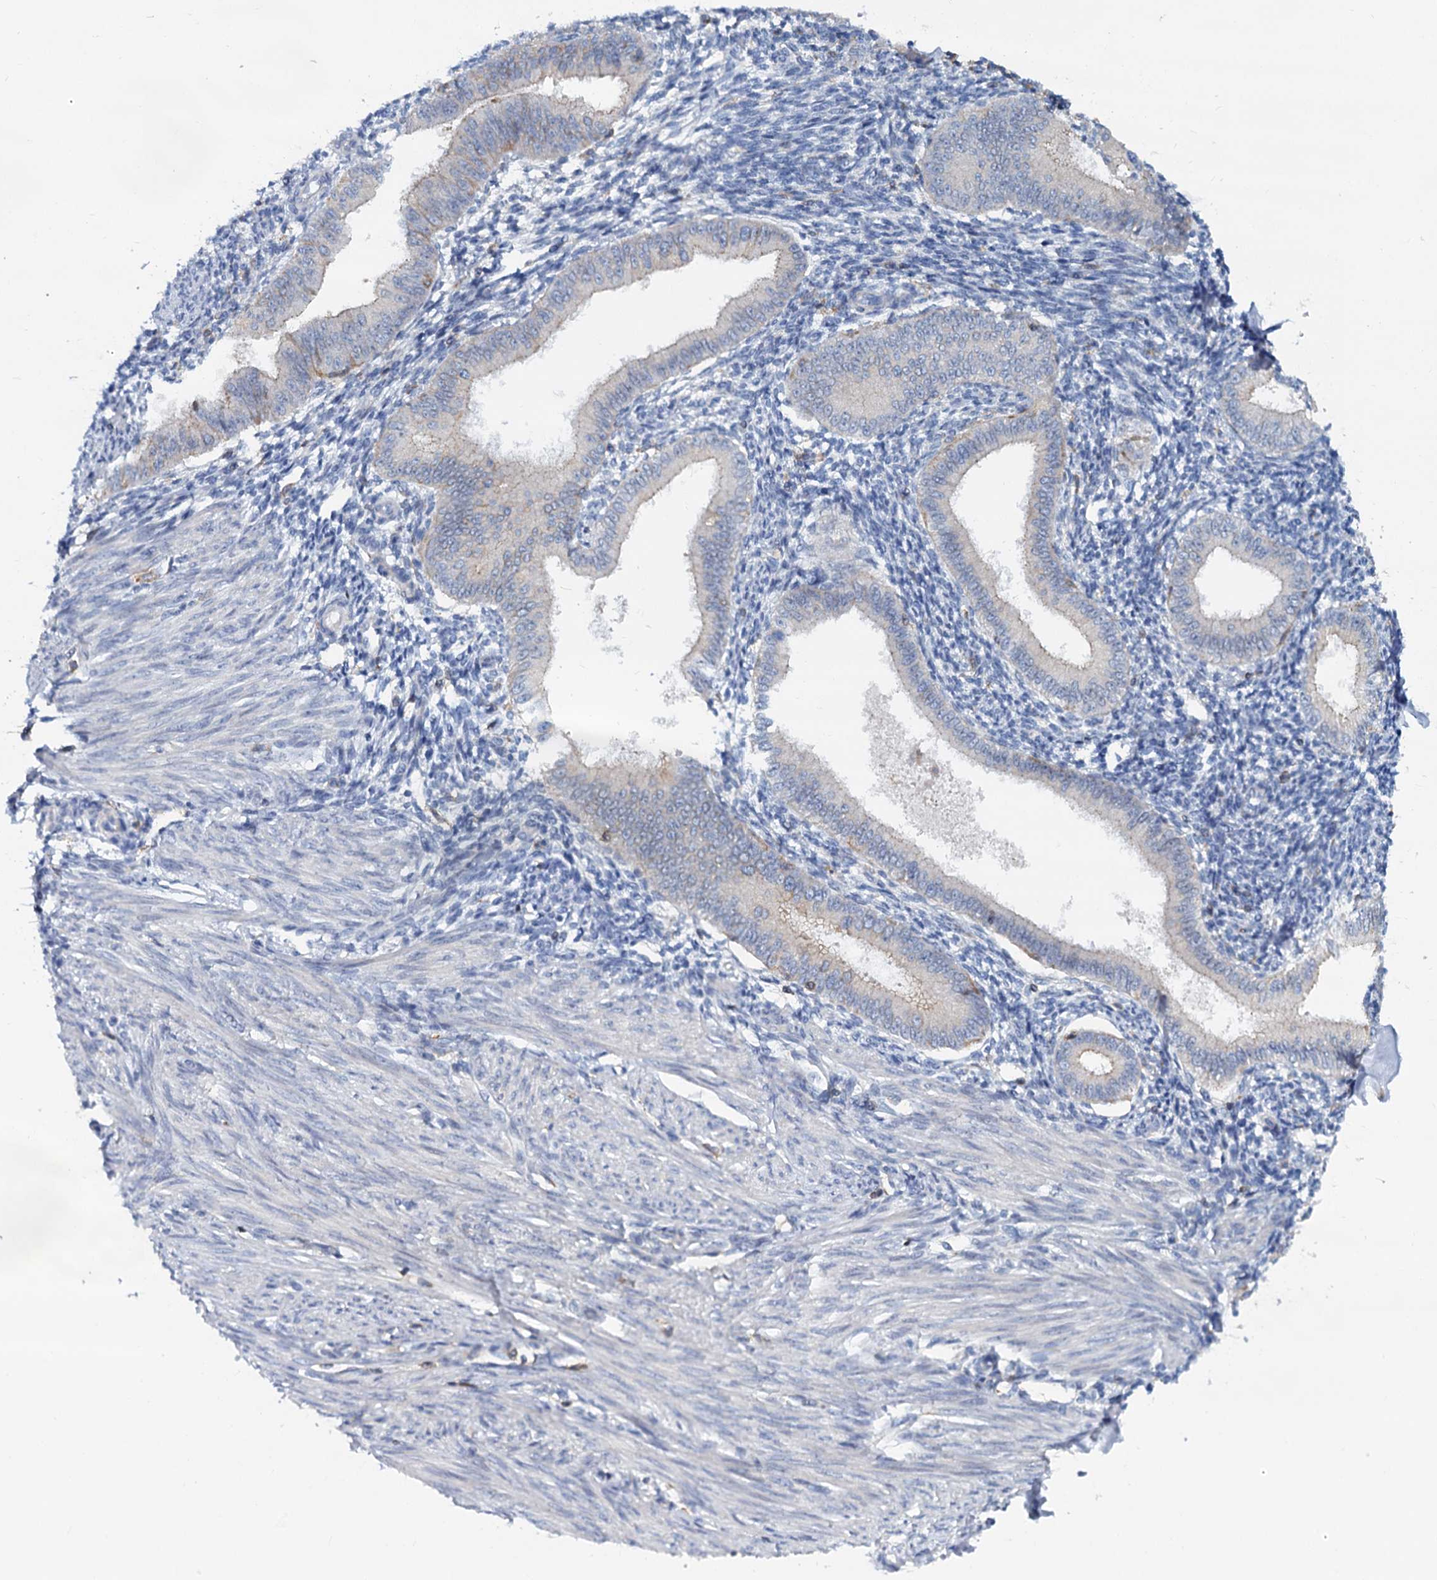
{"staining": {"intensity": "negative", "quantity": "none", "location": "none"}, "tissue": "endometrium", "cell_type": "Cells in endometrial stroma", "image_type": "normal", "snomed": [{"axis": "morphology", "description": "Normal tissue, NOS"}, {"axis": "topography", "description": "Uterus"}, {"axis": "topography", "description": "Endometrium"}], "caption": "Immunohistochemistry photomicrograph of benign endometrium: endometrium stained with DAB displays no significant protein expression in cells in endometrial stroma.", "gene": "LRCH4", "patient": {"sex": "female", "age": 48}}